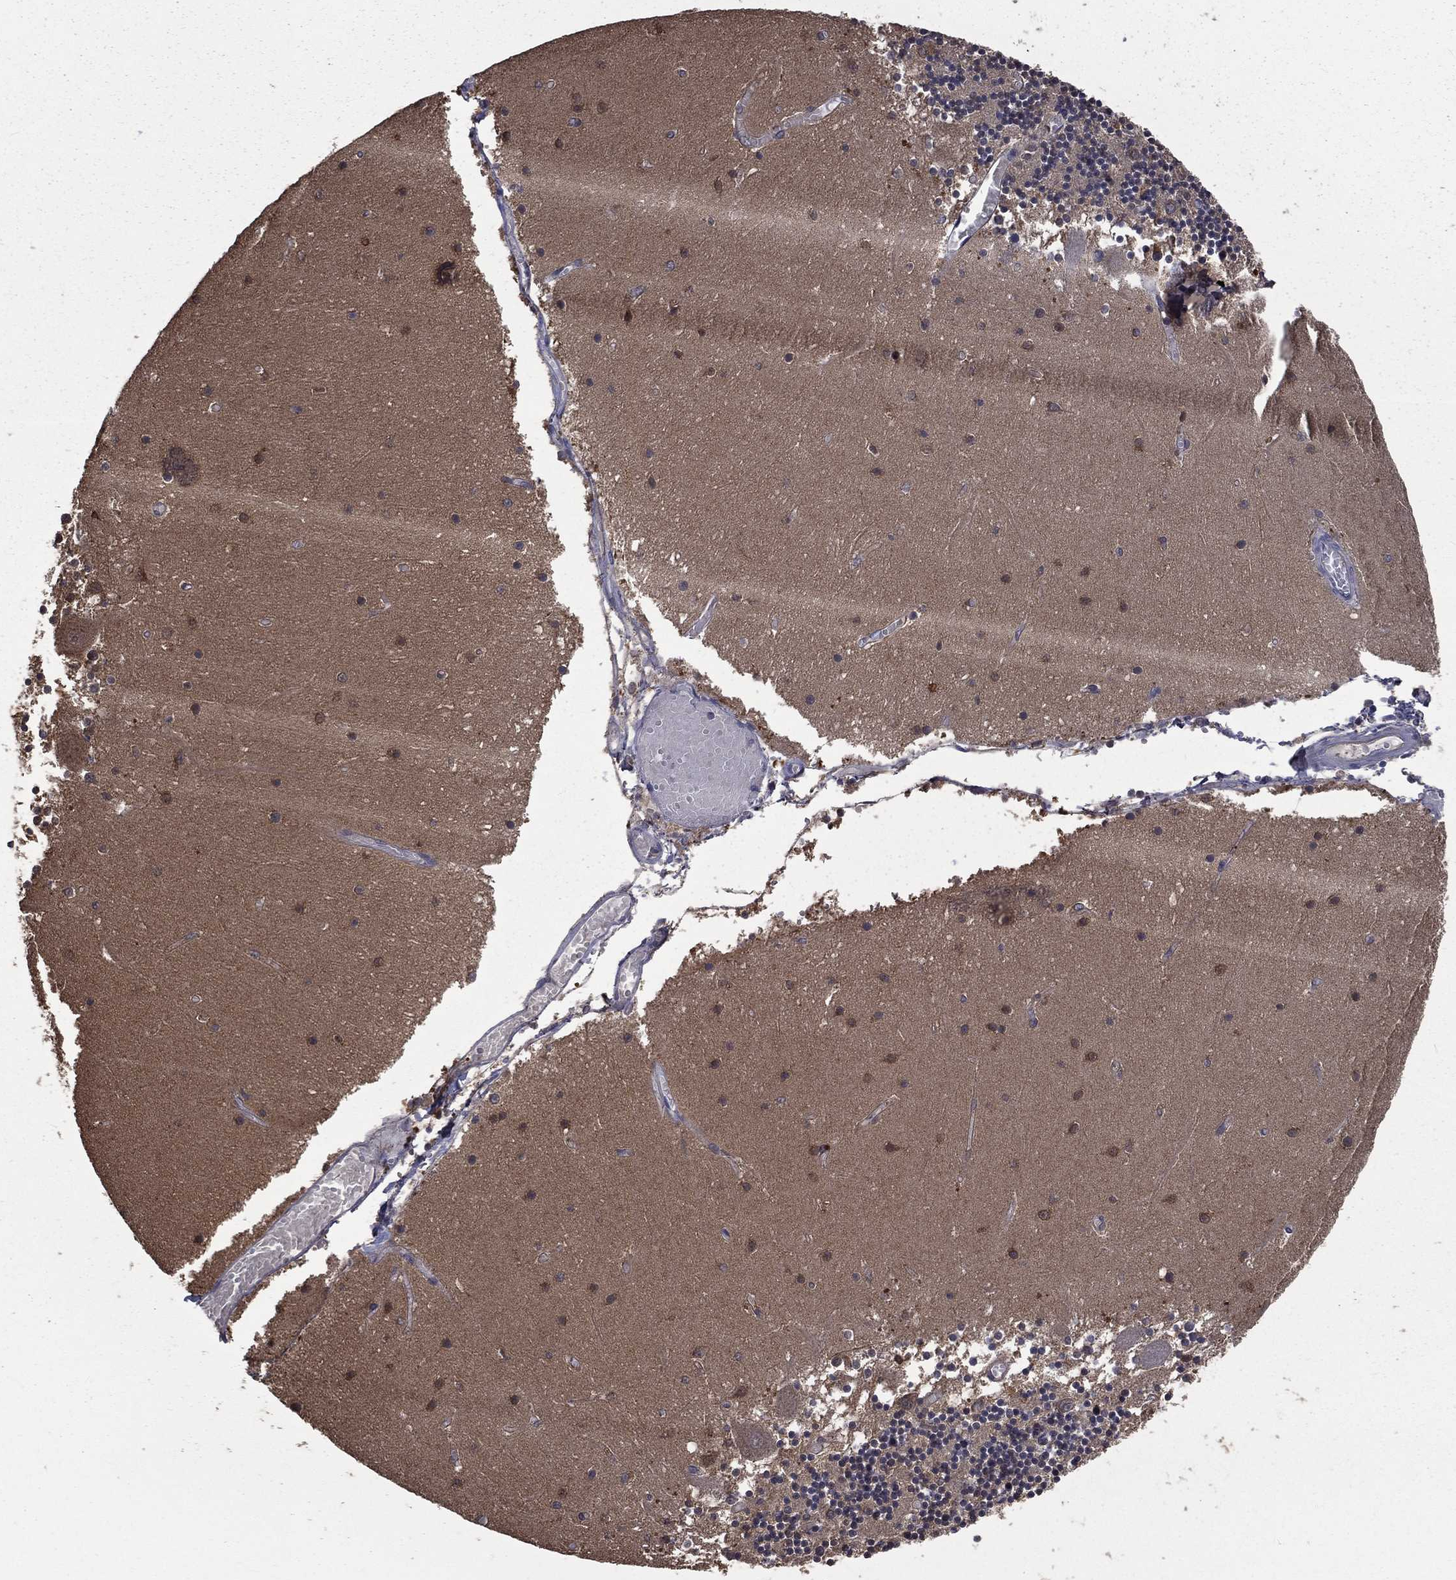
{"staining": {"intensity": "negative", "quantity": "none", "location": "none"}, "tissue": "cerebellum", "cell_type": "Cells in granular layer", "image_type": "normal", "snomed": [{"axis": "morphology", "description": "Normal tissue, NOS"}, {"axis": "topography", "description": "Cerebellum"}], "caption": "An immunohistochemistry (IHC) micrograph of normal cerebellum is shown. There is no staining in cells in granular layer of cerebellum.", "gene": "SARS1", "patient": {"sex": "female", "age": 28}}